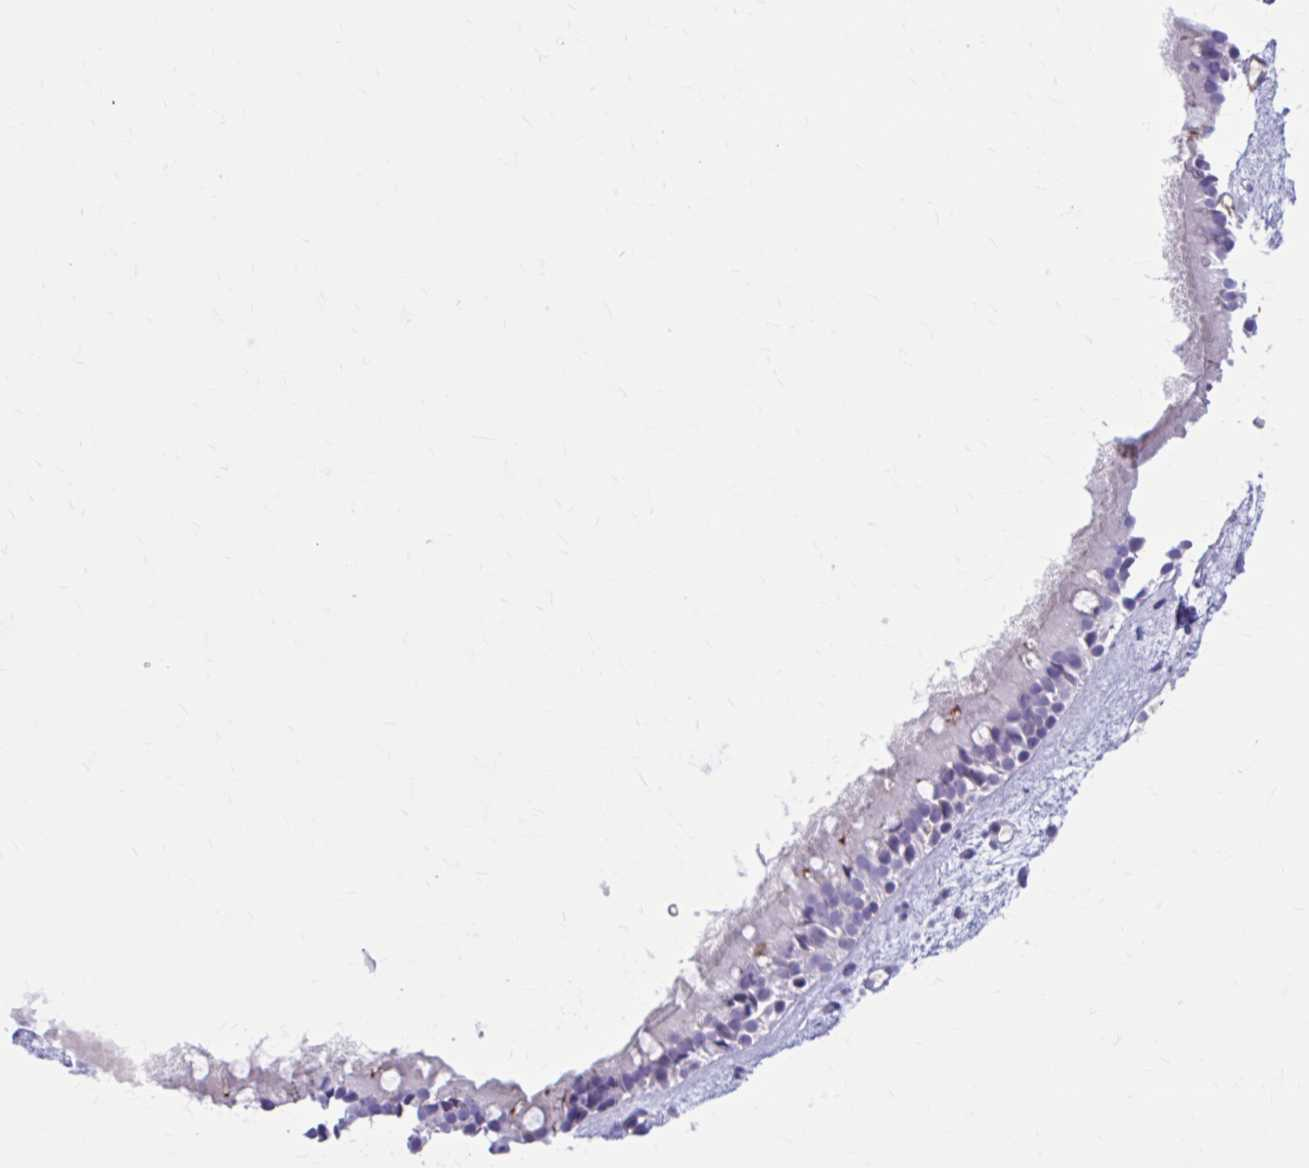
{"staining": {"intensity": "negative", "quantity": "none", "location": "none"}, "tissue": "nasopharynx", "cell_type": "Respiratory epithelial cells", "image_type": "normal", "snomed": [{"axis": "morphology", "description": "Normal tissue, NOS"}, {"axis": "morphology", "description": "Polyp, NOS"}, {"axis": "topography", "description": "Nasopharynx"}], "caption": "This is an IHC image of unremarkable human nasopharynx. There is no staining in respiratory epithelial cells.", "gene": "C12orf71", "patient": {"sex": "male", "age": 83}}